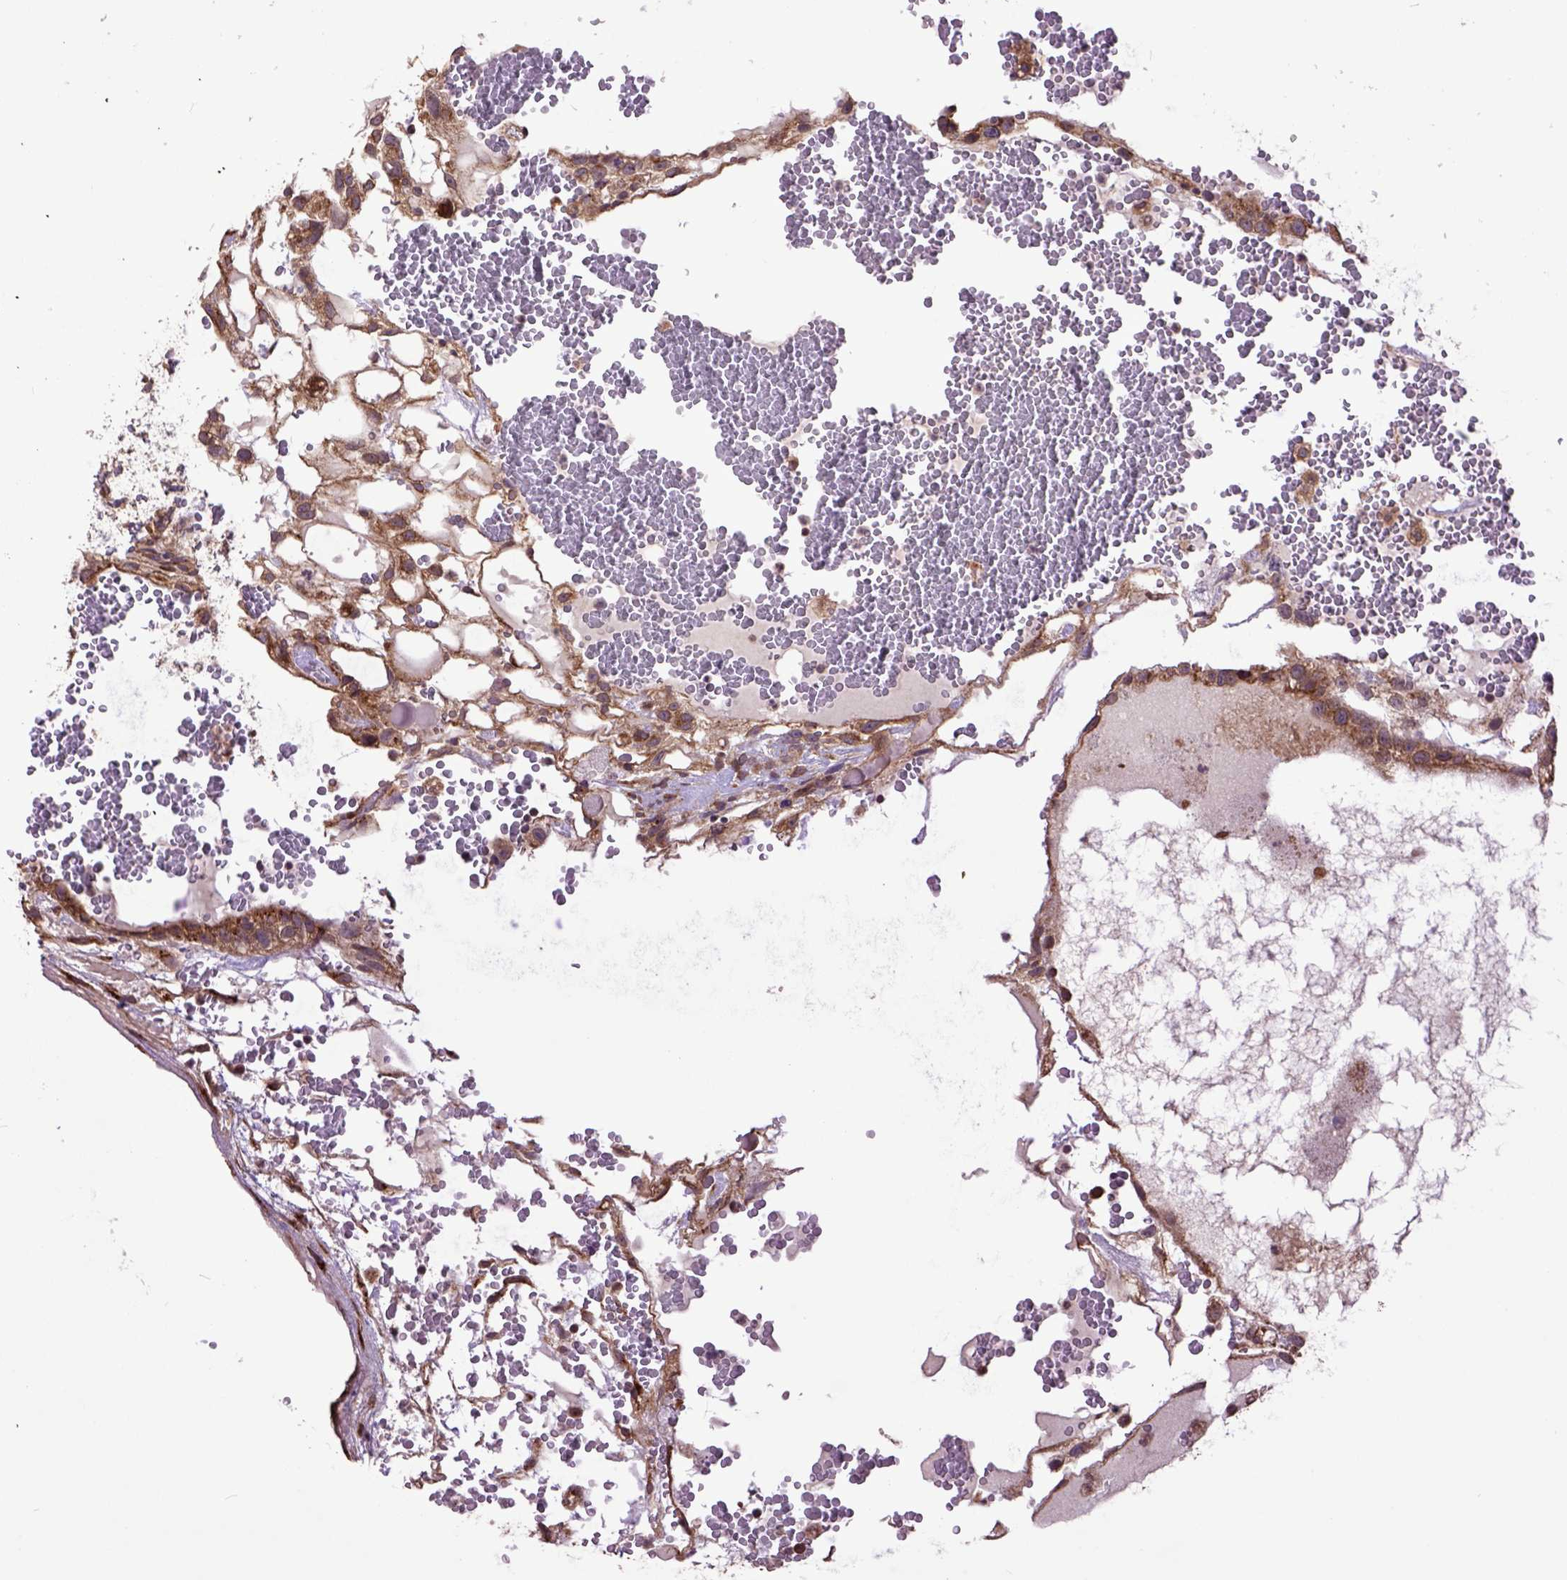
{"staining": {"intensity": "moderate", "quantity": ">75%", "location": "cytoplasmic/membranous"}, "tissue": "testis cancer", "cell_type": "Tumor cells", "image_type": "cancer", "snomed": [{"axis": "morphology", "description": "Normal tissue, NOS"}, {"axis": "morphology", "description": "Carcinoma, Embryonal, NOS"}, {"axis": "topography", "description": "Testis"}], "caption": "Tumor cells demonstrate moderate cytoplasmic/membranous expression in approximately >75% of cells in testis embryonal carcinoma.", "gene": "ARL1", "patient": {"sex": "male", "age": 32}}